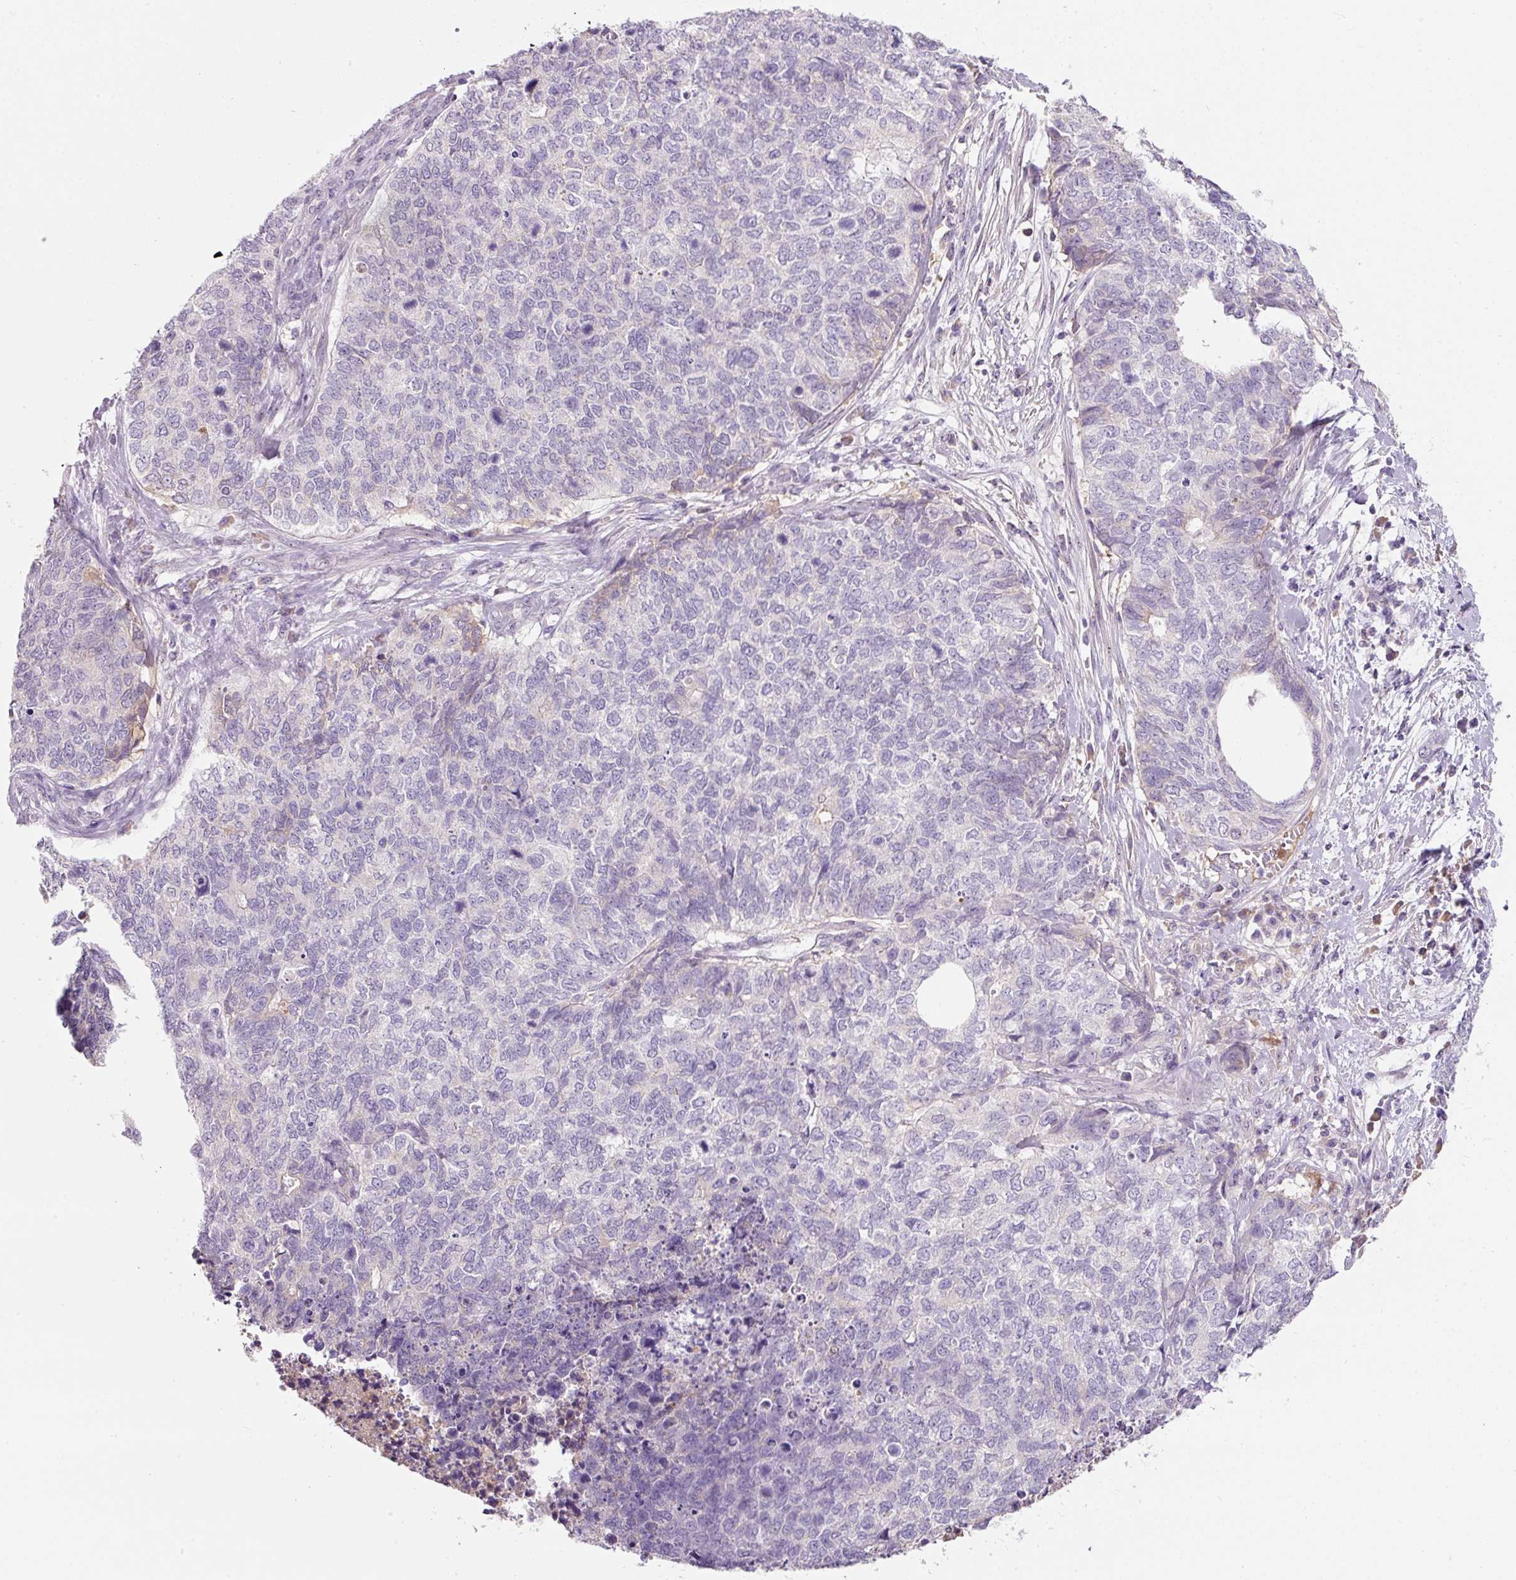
{"staining": {"intensity": "negative", "quantity": "none", "location": "none"}, "tissue": "cervical cancer", "cell_type": "Tumor cells", "image_type": "cancer", "snomed": [{"axis": "morphology", "description": "Squamous cell carcinoma, NOS"}, {"axis": "topography", "description": "Cervix"}], "caption": "Human cervical cancer (squamous cell carcinoma) stained for a protein using immunohistochemistry (IHC) reveals no positivity in tumor cells.", "gene": "TMEM37", "patient": {"sex": "female", "age": 63}}